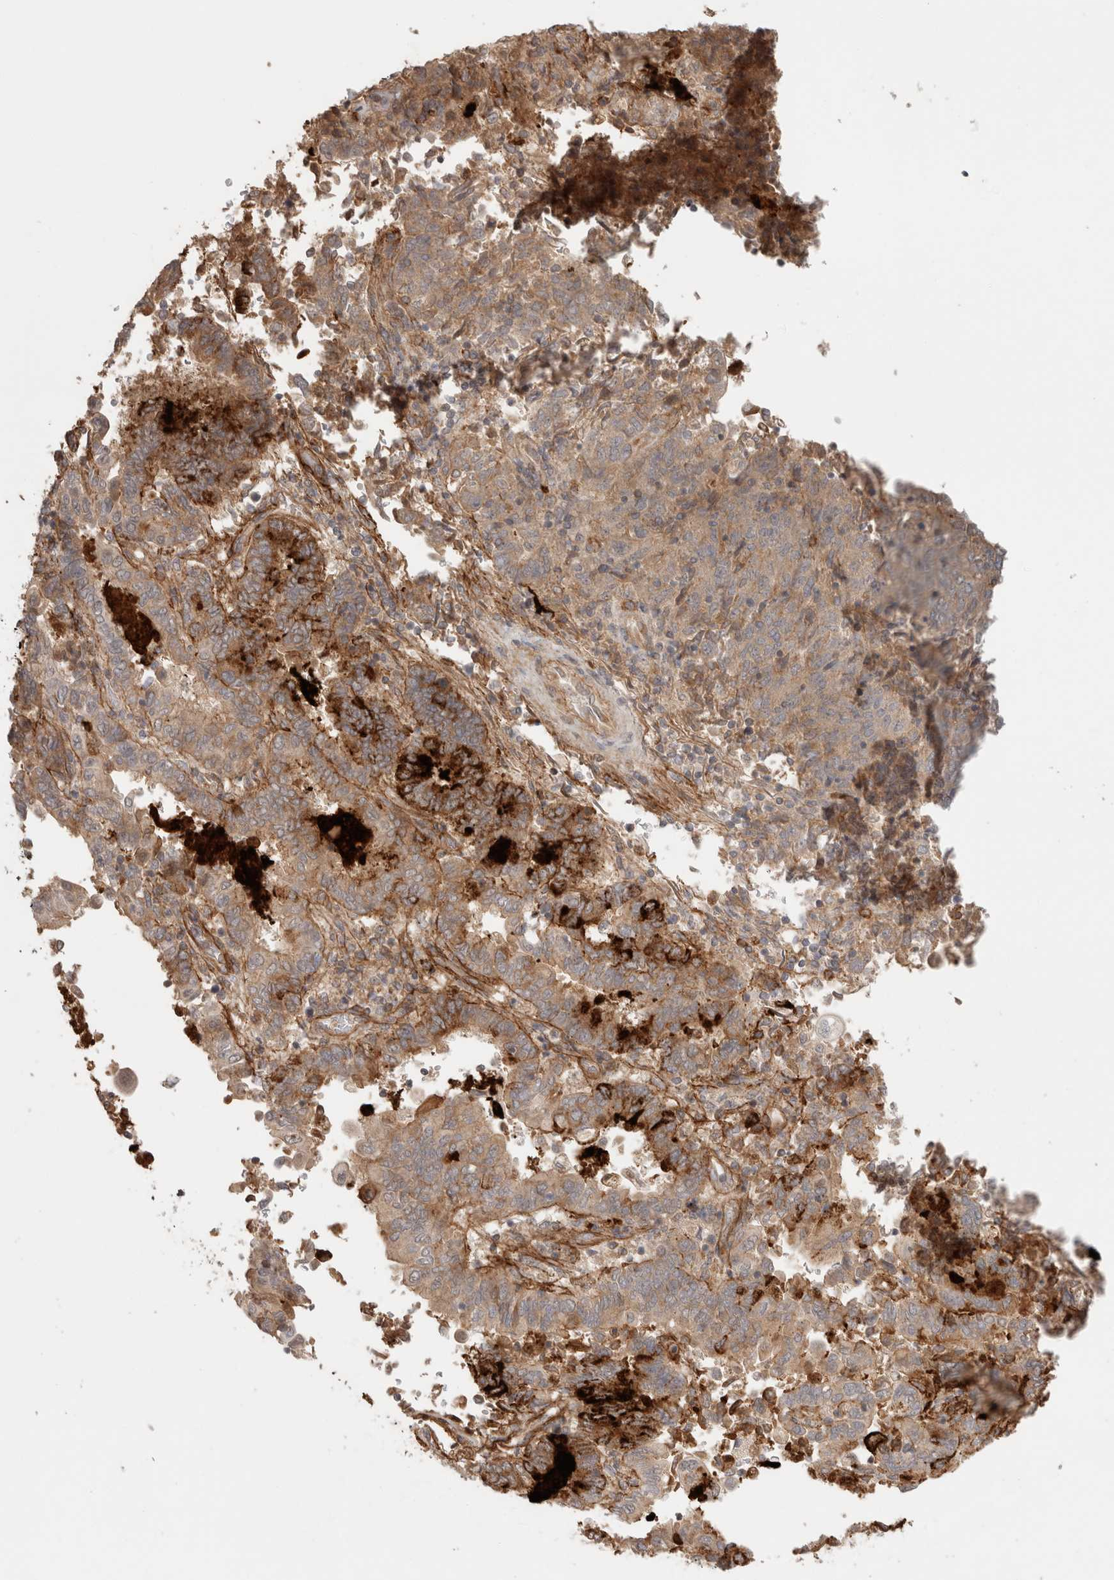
{"staining": {"intensity": "moderate", "quantity": ">75%", "location": "cytoplasmic/membranous"}, "tissue": "endometrial cancer", "cell_type": "Tumor cells", "image_type": "cancer", "snomed": [{"axis": "morphology", "description": "Adenocarcinoma, NOS"}, {"axis": "topography", "description": "Endometrium"}], "caption": "Brown immunohistochemical staining in human endometrial cancer exhibits moderate cytoplasmic/membranous expression in about >75% of tumor cells.", "gene": "HSPG2", "patient": {"sex": "female", "age": 80}}